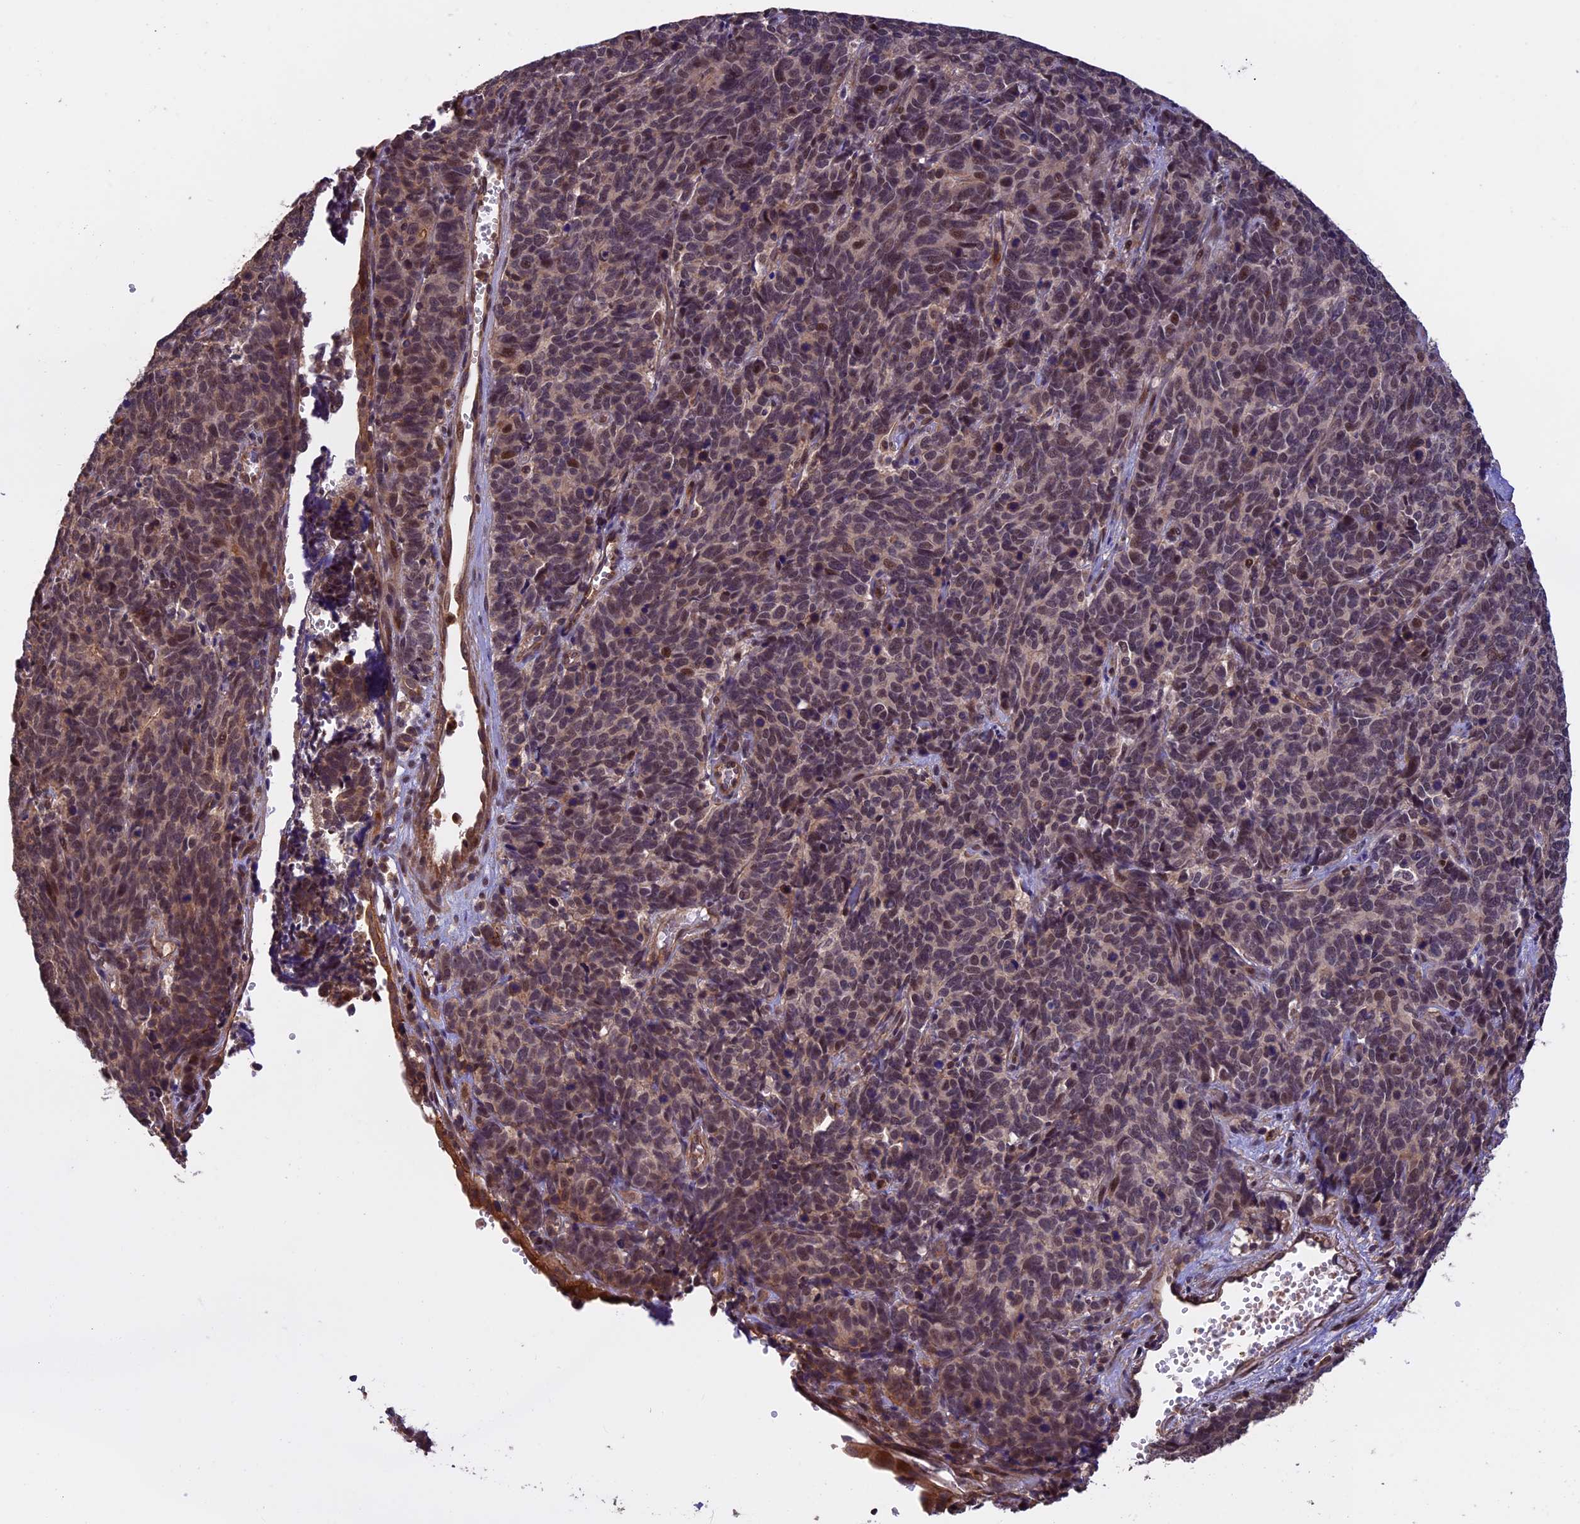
{"staining": {"intensity": "weak", "quantity": ">75%", "location": "nuclear"}, "tissue": "cervical cancer", "cell_type": "Tumor cells", "image_type": "cancer", "snomed": [{"axis": "morphology", "description": "Squamous cell carcinoma, NOS"}, {"axis": "topography", "description": "Cervix"}], "caption": "The histopathology image reveals a brown stain indicating the presence of a protein in the nuclear of tumor cells in cervical cancer (squamous cell carcinoma). Ihc stains the protein of interest in brown and the nuclei are stained blue.", "gene": "PKD2L2", "patient": {"sex": "female", "age": 60}}